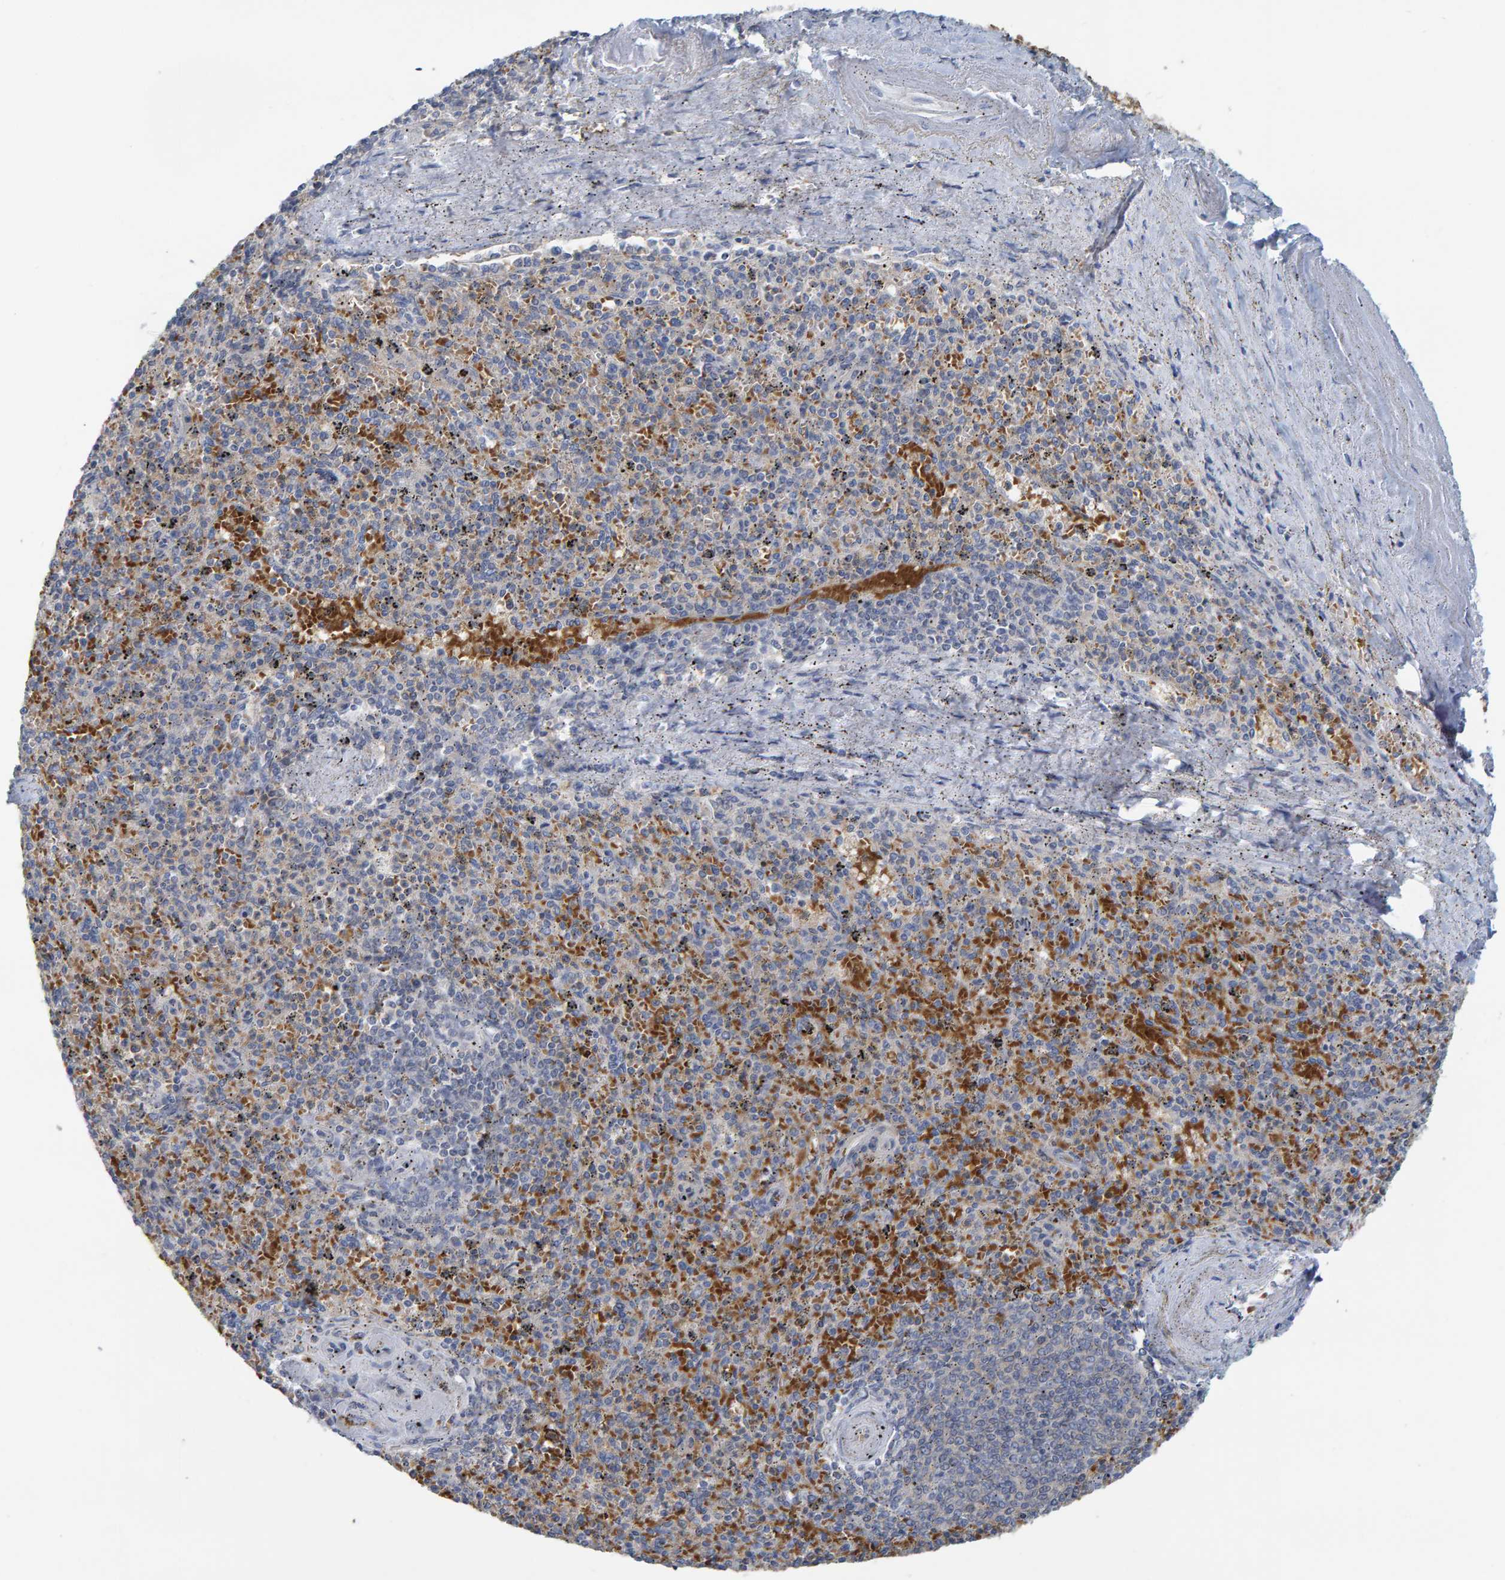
{"staining": {"intensity": "weak", "quantity": "<25%", "location": "cytoplasmic/membranous"}, "tissue": "spleen", "cell_type": "Cells in red pulp", "image_type": "normal", "snomed": [{"axis": "morphology", "description": "Normal tissue, NOS"}, {"axis": "topography", "description": "Spleen"}], "caption": "IHC image of unremarkable spleen: spleen stained with DAB (3,3'-diaminobenzidine) displays no significant protein staining in cells in red pulp.", "gene": "ALAD", "patient": {"sex": "male", "age": 72}}